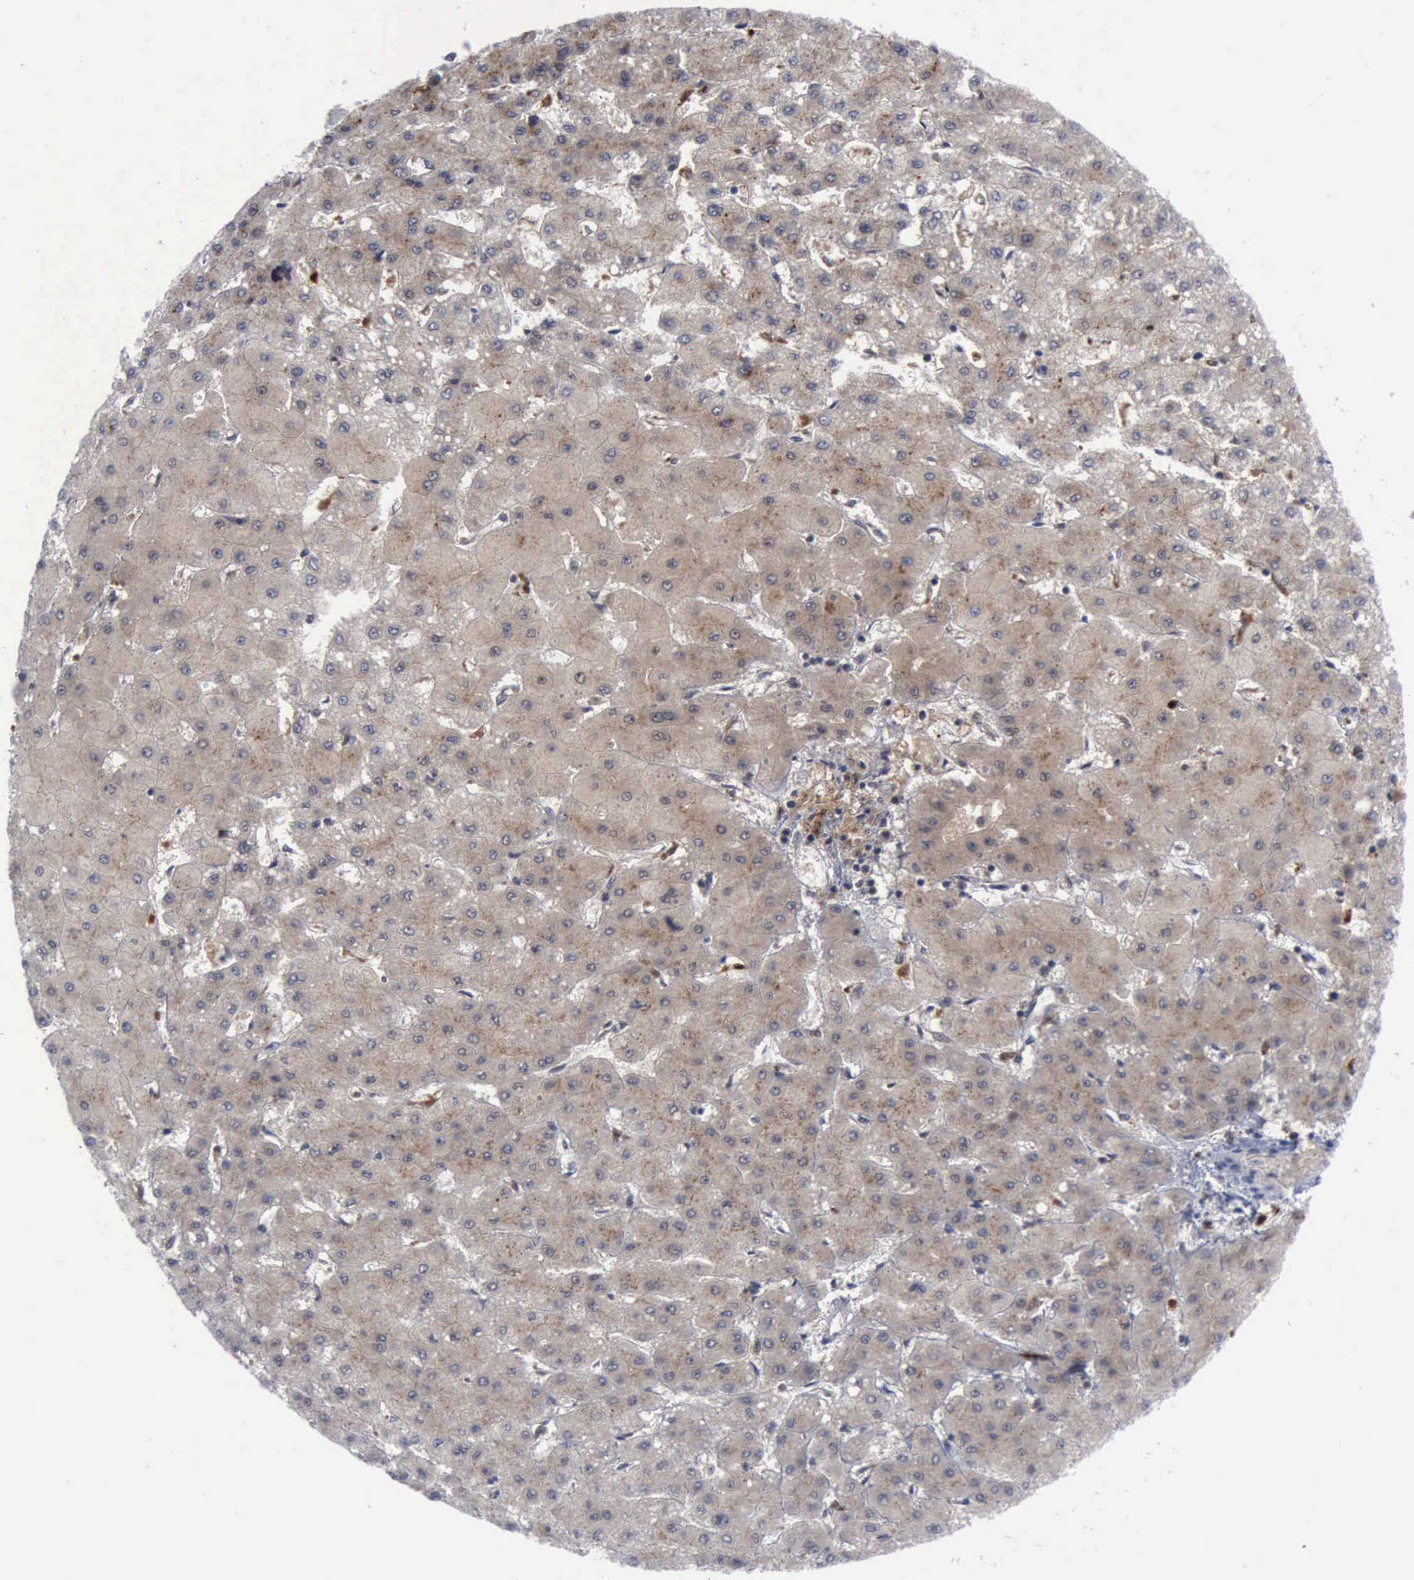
{"staining": {"intensity": "weak", "quantity": ">75%", "location": "cytoplasmic/membranous"}, "tissue": "liver cancer", "cell_type": "Tumor cells", "image_type": "cancer", "snomed": [{"axis": "morphology", "description": "Carcinoma, Hepatocellular, NOS"}, {"axis": "topography", "description": "Liver"}], "caption": "An image of hepatocellular carcinoma (liver) stained for a protein shows weak cytoplasmic/membranous brown staining in tumor cells.", "gene": "CSTA", "patient": {"sex": "female", "age": 52}}